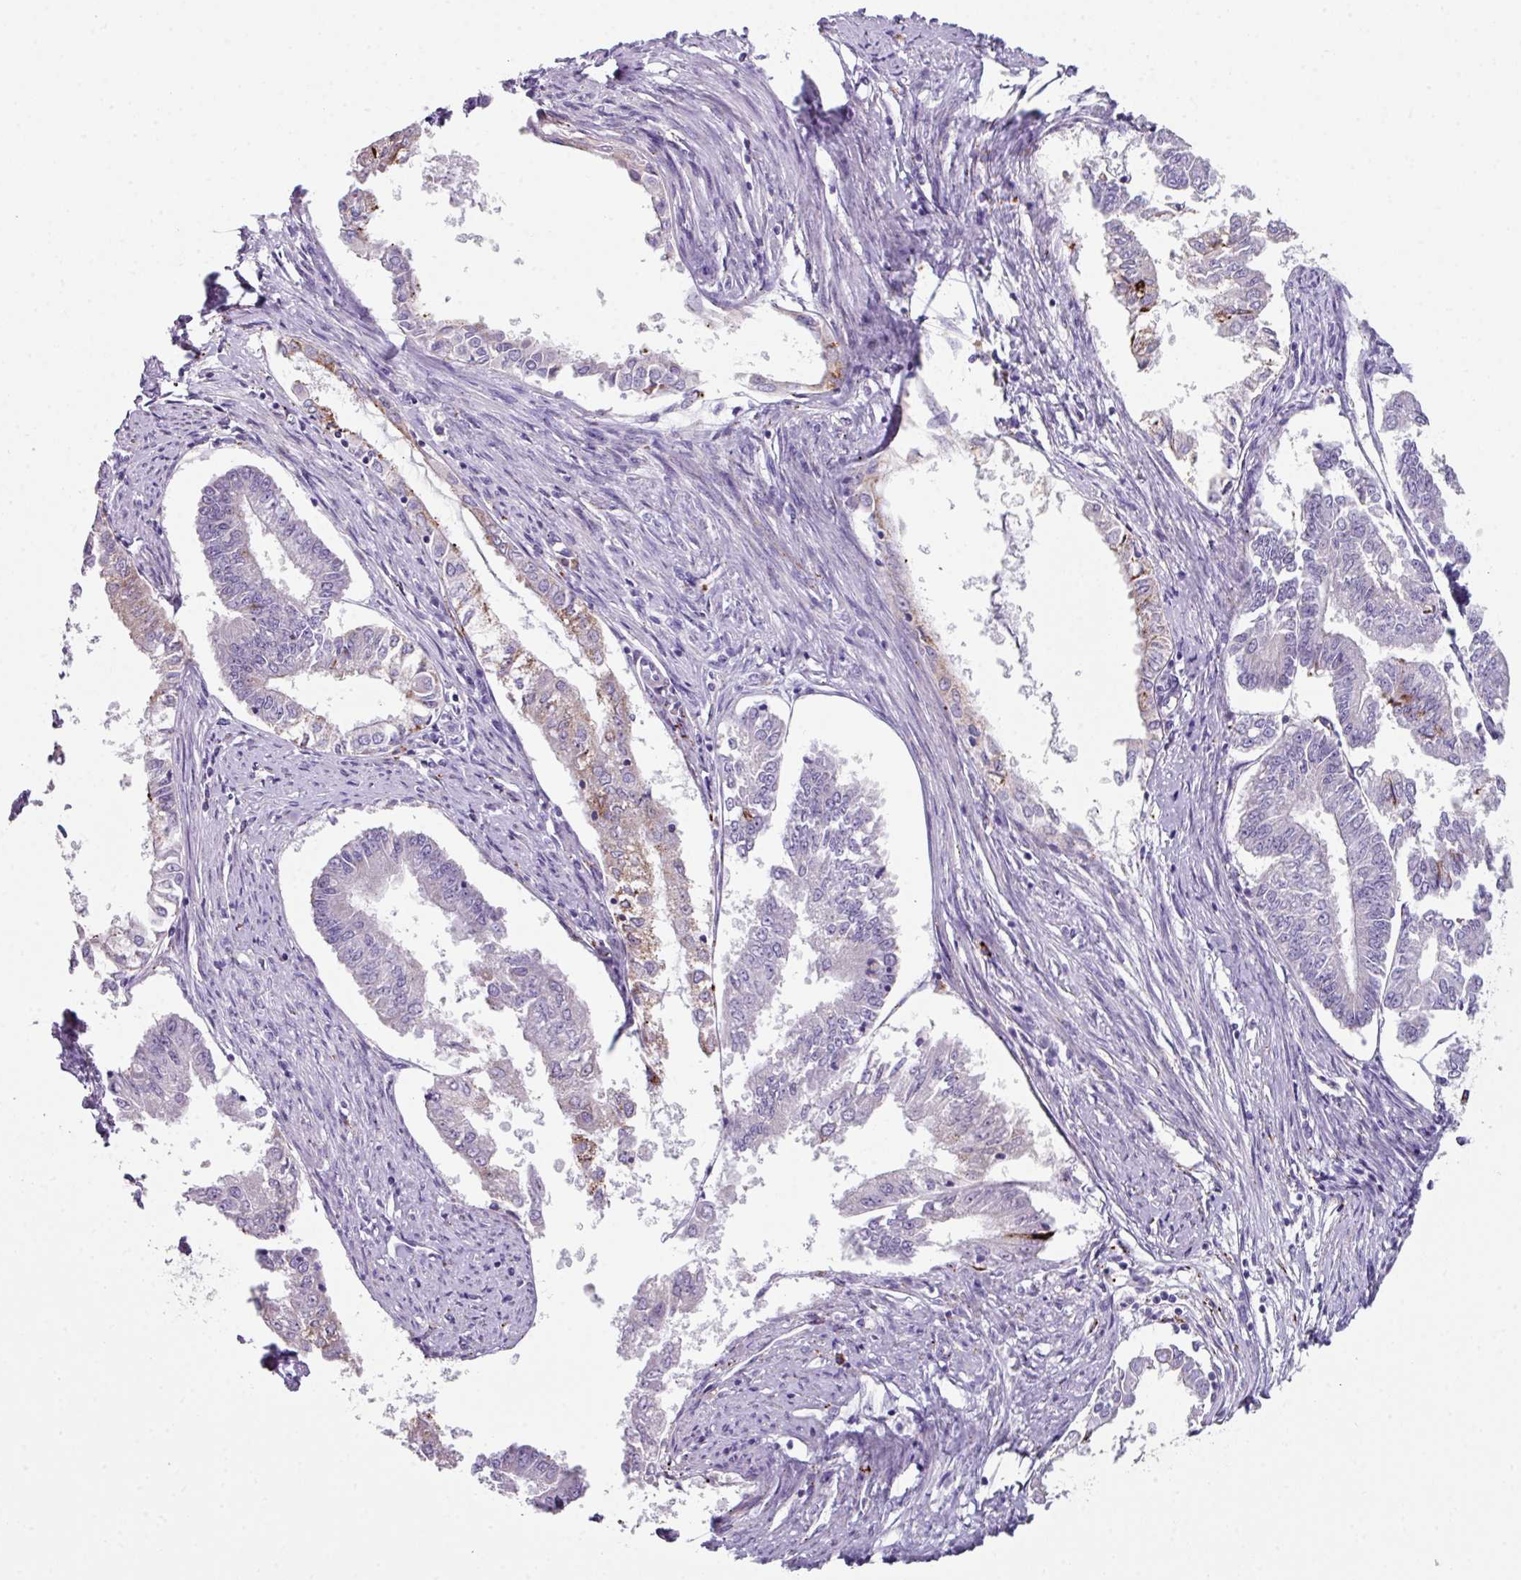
{"staining": {"intensity": "negative", "quantity": "none", "location": "none"}, "tissue": "endometrial cancer", "cell_type": "Tumor cells", "image_type": "cancer", "snomed": [{"axis": "morphology", "description": "Adenocarcinoma, NOS"}, {"axis": "topography", "description": "Endometrium"}], "caption": "This micrograph is of endometrial adenocarcinoma stained with immunohistochemistry (IHC) to label a protein in brown with the nuclei are counter-stained blue. There is no staining in tumor cells.", "gene": "BMS1", "patient": {"sex": "female", "age": 76}}